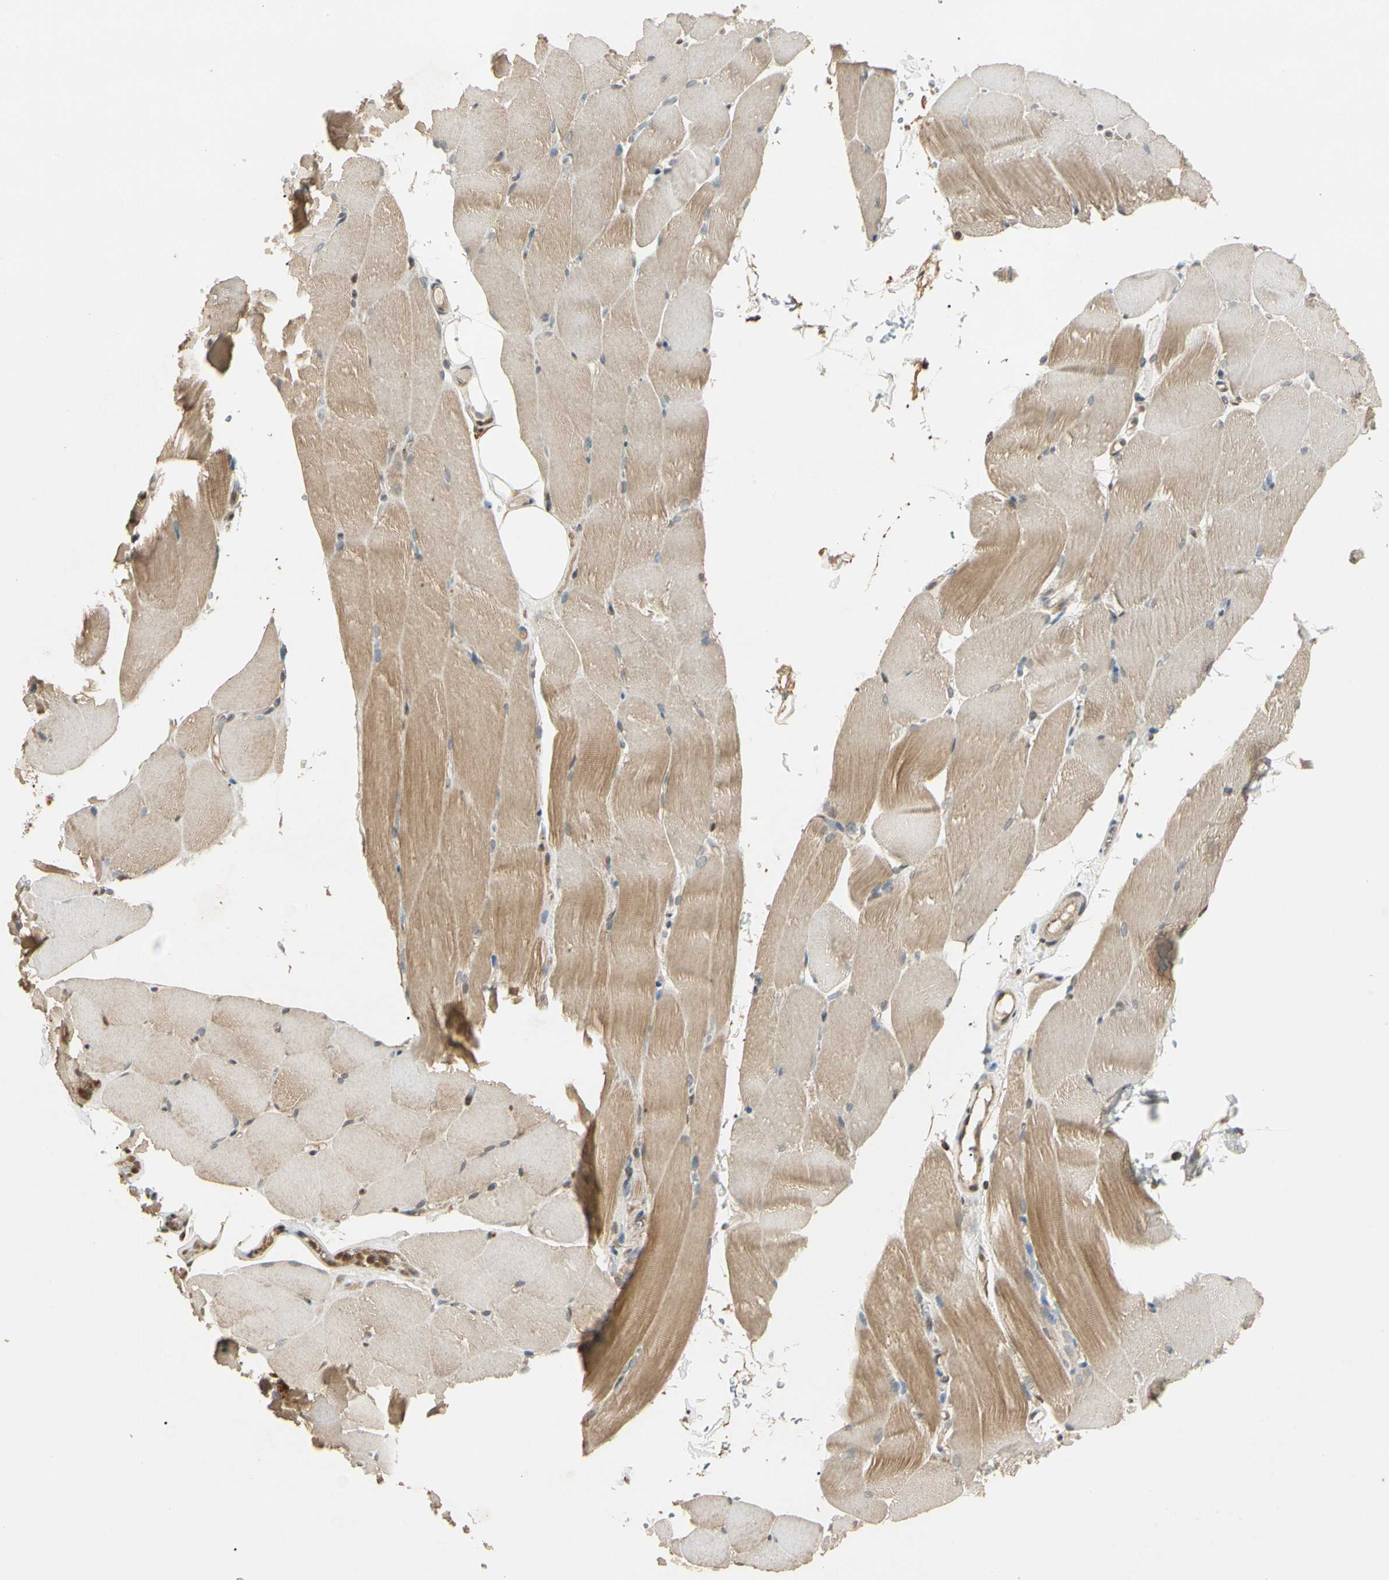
{"staining": {"intensity": "moderate", "quantity": "25%-75%", "location": "cytoplasmic/membranous"}, "tissue": "skeletal muscle", "cell_type": "Myocytes", "image_type": "normal", "snomed": [{"axis": "morphology", "description": "Normal tissue, NOS"}, {"axis": "topography", "description": "Skeletal muscle"}, {"axis": "topography", "description": "Parathyroid gland"}], "caption": "Myocytes display medium levels of moderate cytoplasmic/membranous expression in approximately 25%-75% of cells in unremarkable skeletal muscle.", "gene": "PRDX5", "patient": {"sex": "female", "age": 37}}